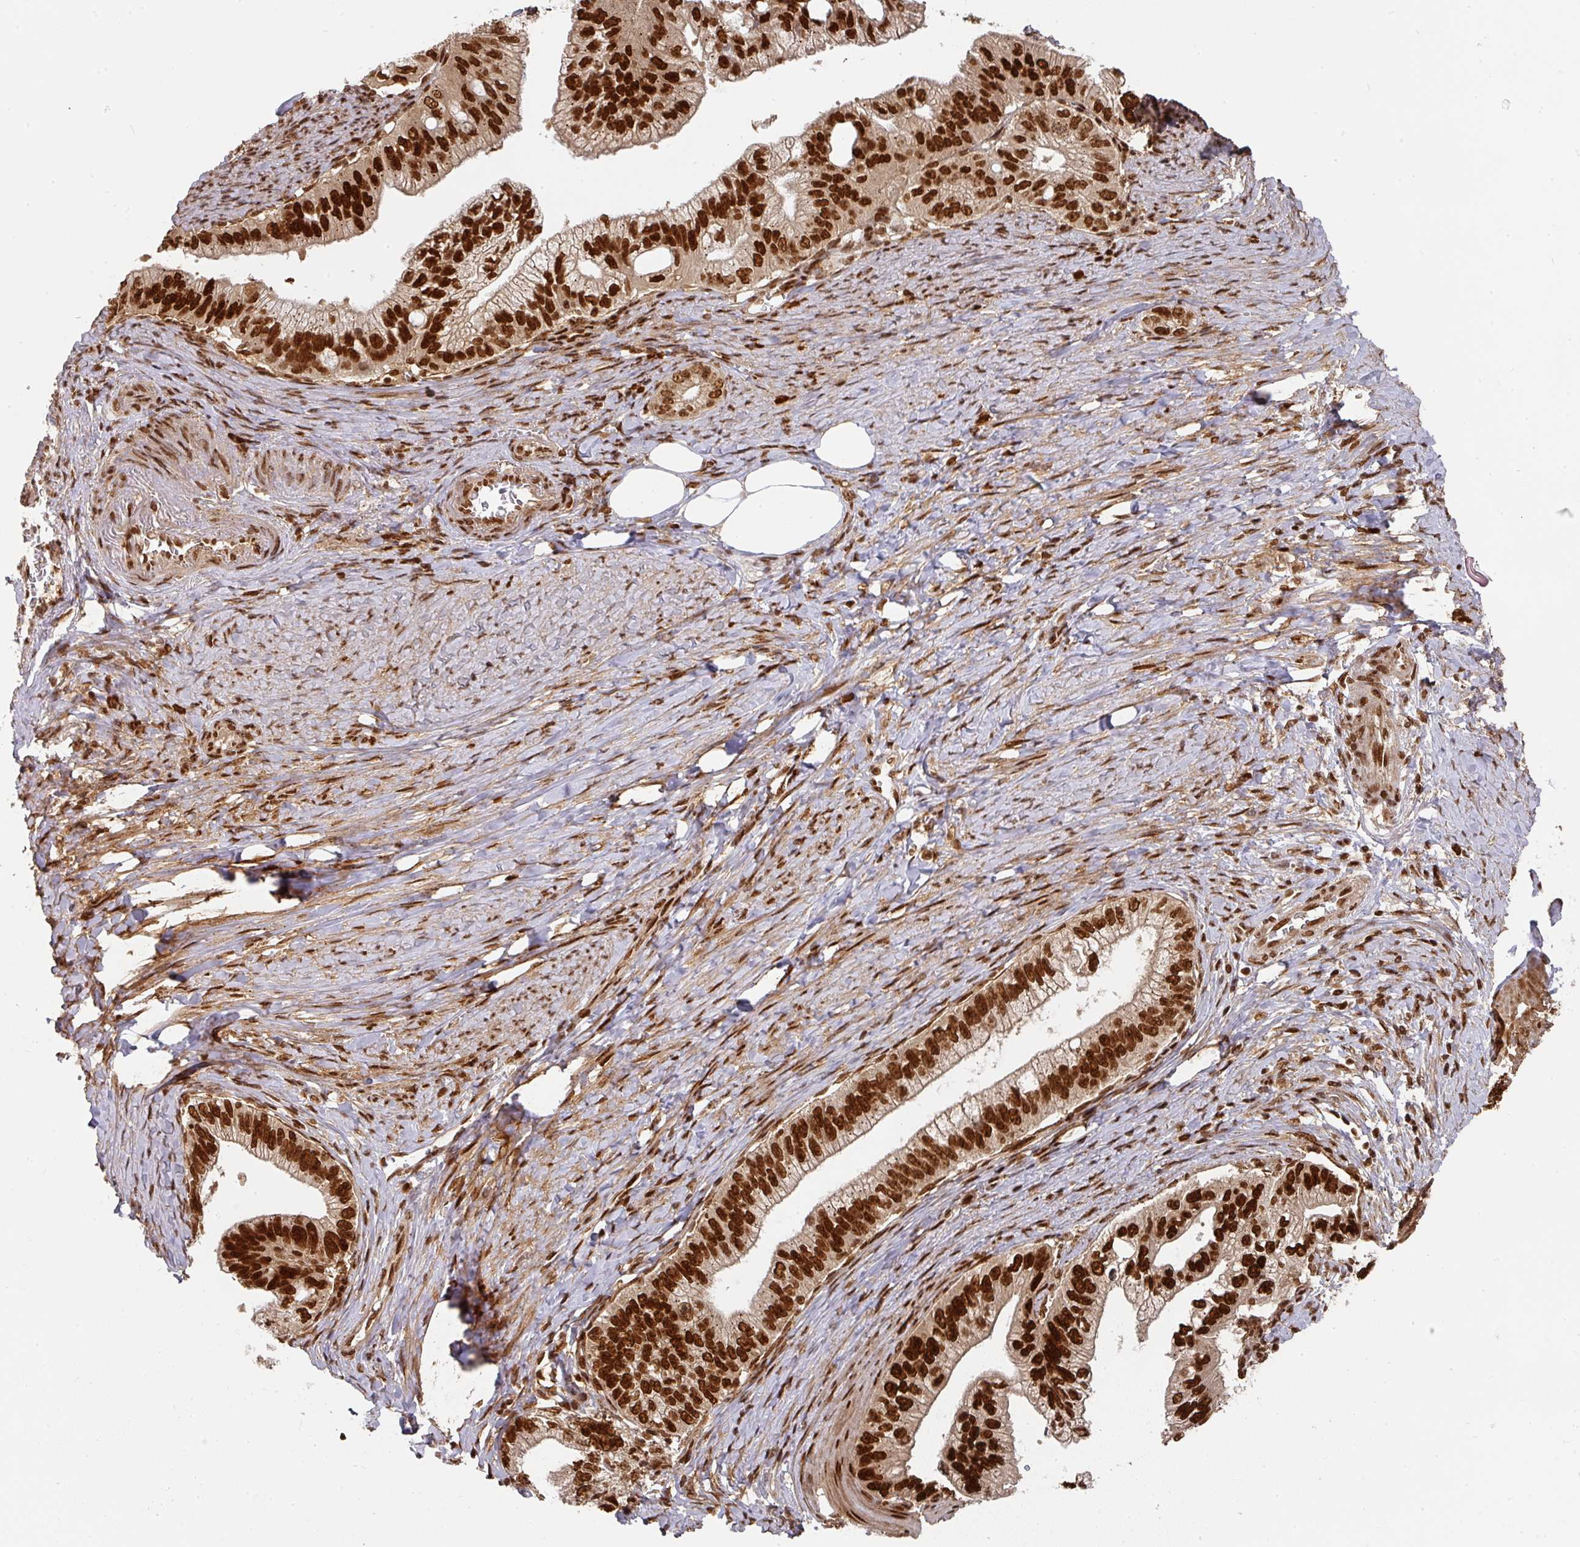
{"staining": {"intensity": "strong", "quantity": ">75%", "location": "nuclear"}, "tissue": "pancreatic cancer", "cell_type": "Tumor cells", "image_type": "cancer", "snomed": [{"axis": "morphology", "description": "Adenocarcinoma, NOS"}, {"axis": "topography", "description": "Pancreas"}], "caption": "Immunohistochemistry (IHC) image of neoplastic tissue: pancreatic adenocarcinoma stained using immunohistochemistry exhibits high levels of strong protein expression localized specifically in the nuclear of tumor cells, appearing as a nuclear brown color.", "gene": "DIDO1", "patient": {"sex": "male", "age": 70}}